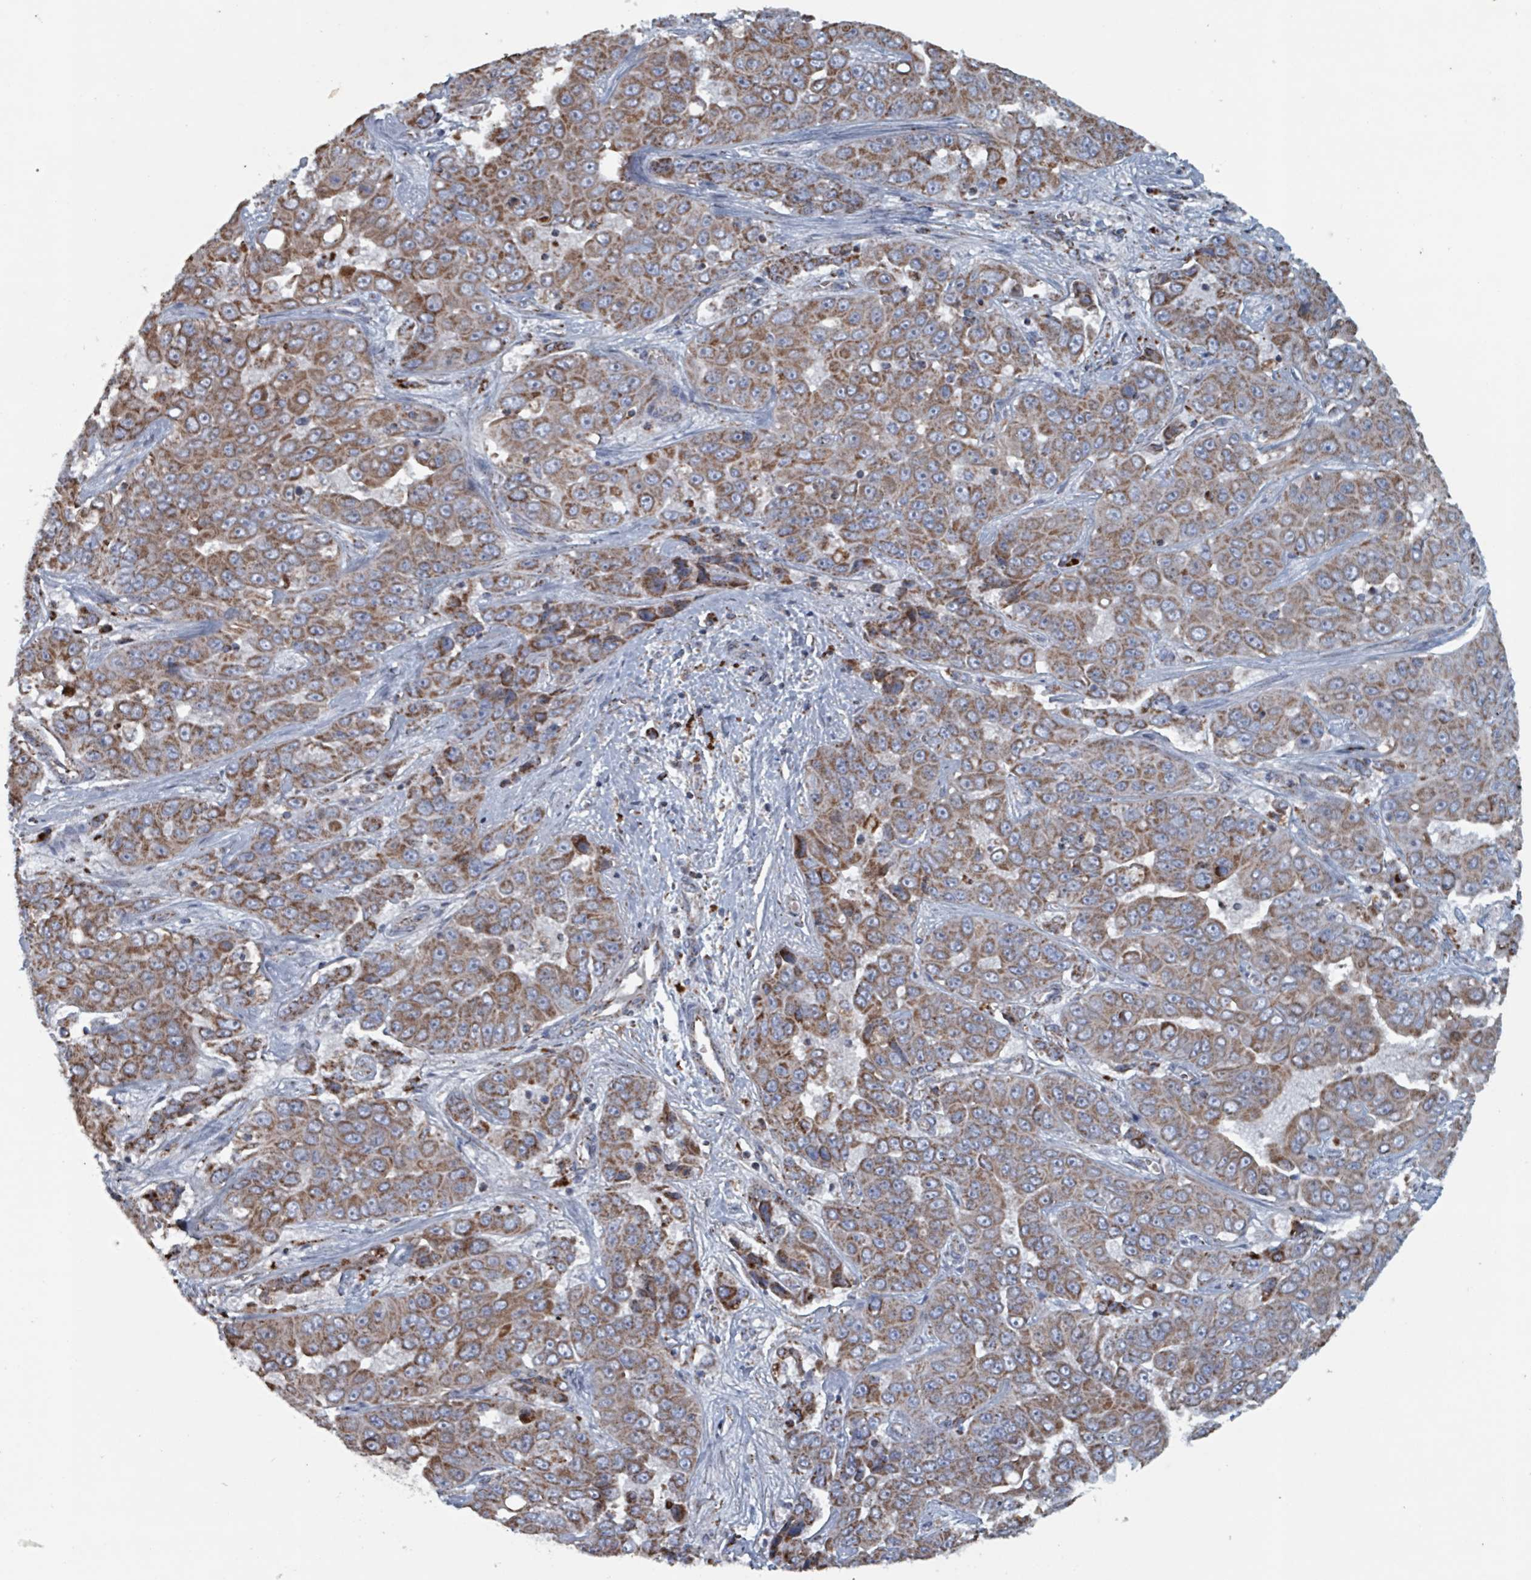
{"staining": {"intensity": "moderate", "quantity": ">75%", "location": "cytoplasmic/membranous"}, "tissue": "liver cancer", "cell_type": "Tumor cells", "image_type": "cancer", "snomed": [{"axis": "morphology", "description": "Cholangiocarcinoma"}, {"axis": "topography", "description": "Liver"}], "caption": "IHC of liver cancer (cholangiocarcinoma) exhibits medium levels of moderate cytoplasmic/membranous expression in about >75% of tumor cells. IHC stains the protein in brown and the nuclei are stained blue.", "gene": "ABHD18", "patient": {"sex": "female", "age": 52}}